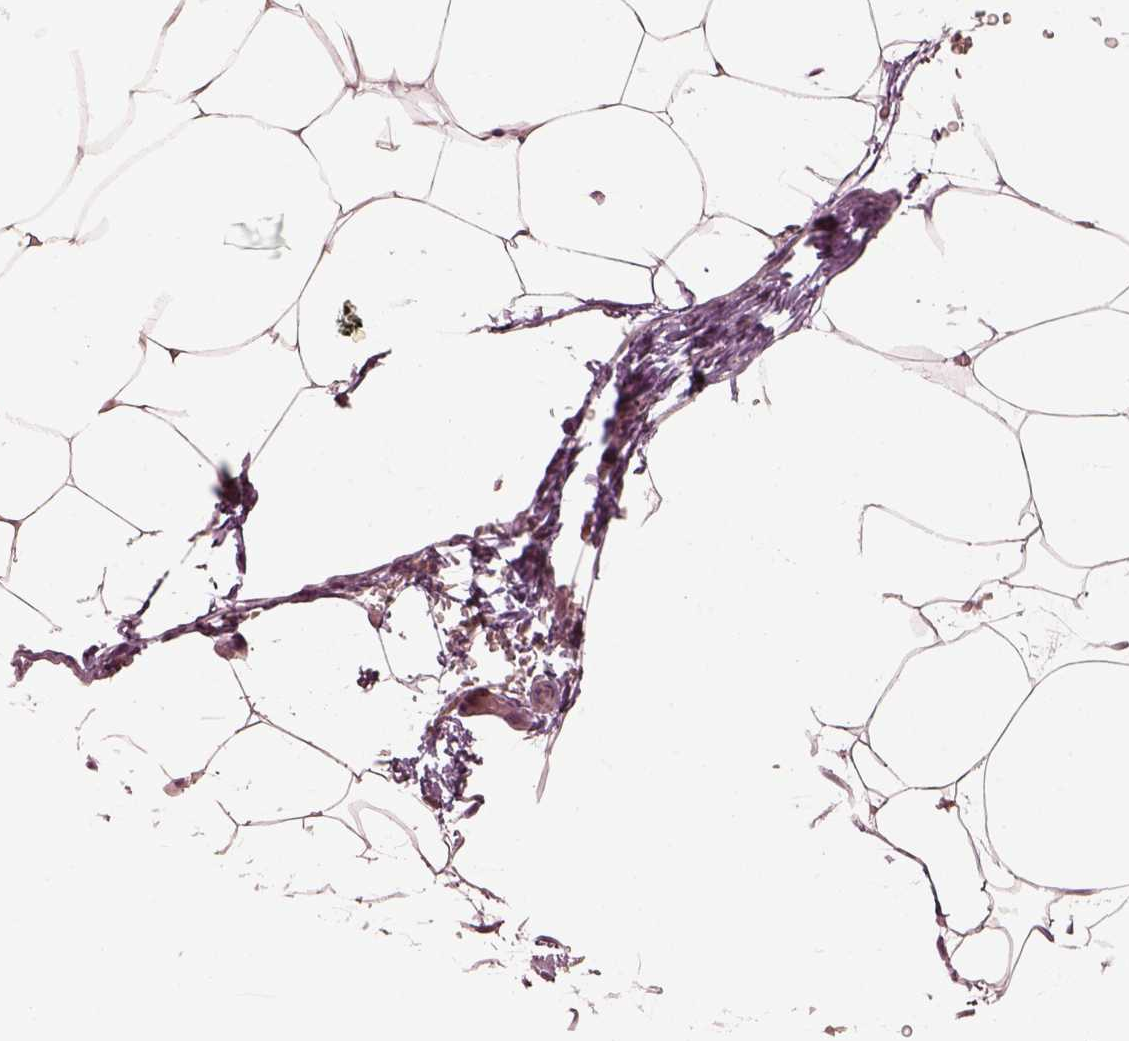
{"staining": {"intensity": "weak", "quantity": "25%-75%", "location": "cytoplasmic/membranous"}, "tissue": "adipose tissue", "cell_type": "Adipocytes", "image_type": "normal", "snomed": [{"axis": "morphology", "description": "Normal tissue, NOS"}, {"axis": "topography", "description": "Adipose tissue"}], "caption": "Protein staining of benign adipose tissue shows weak cytoplasmic/membranous staining in about 25%-75% of adipocytes. Nuclei are stained in blue.", "gene": "MADCAM1", "patient": {"sex": "male", "age": 57}}